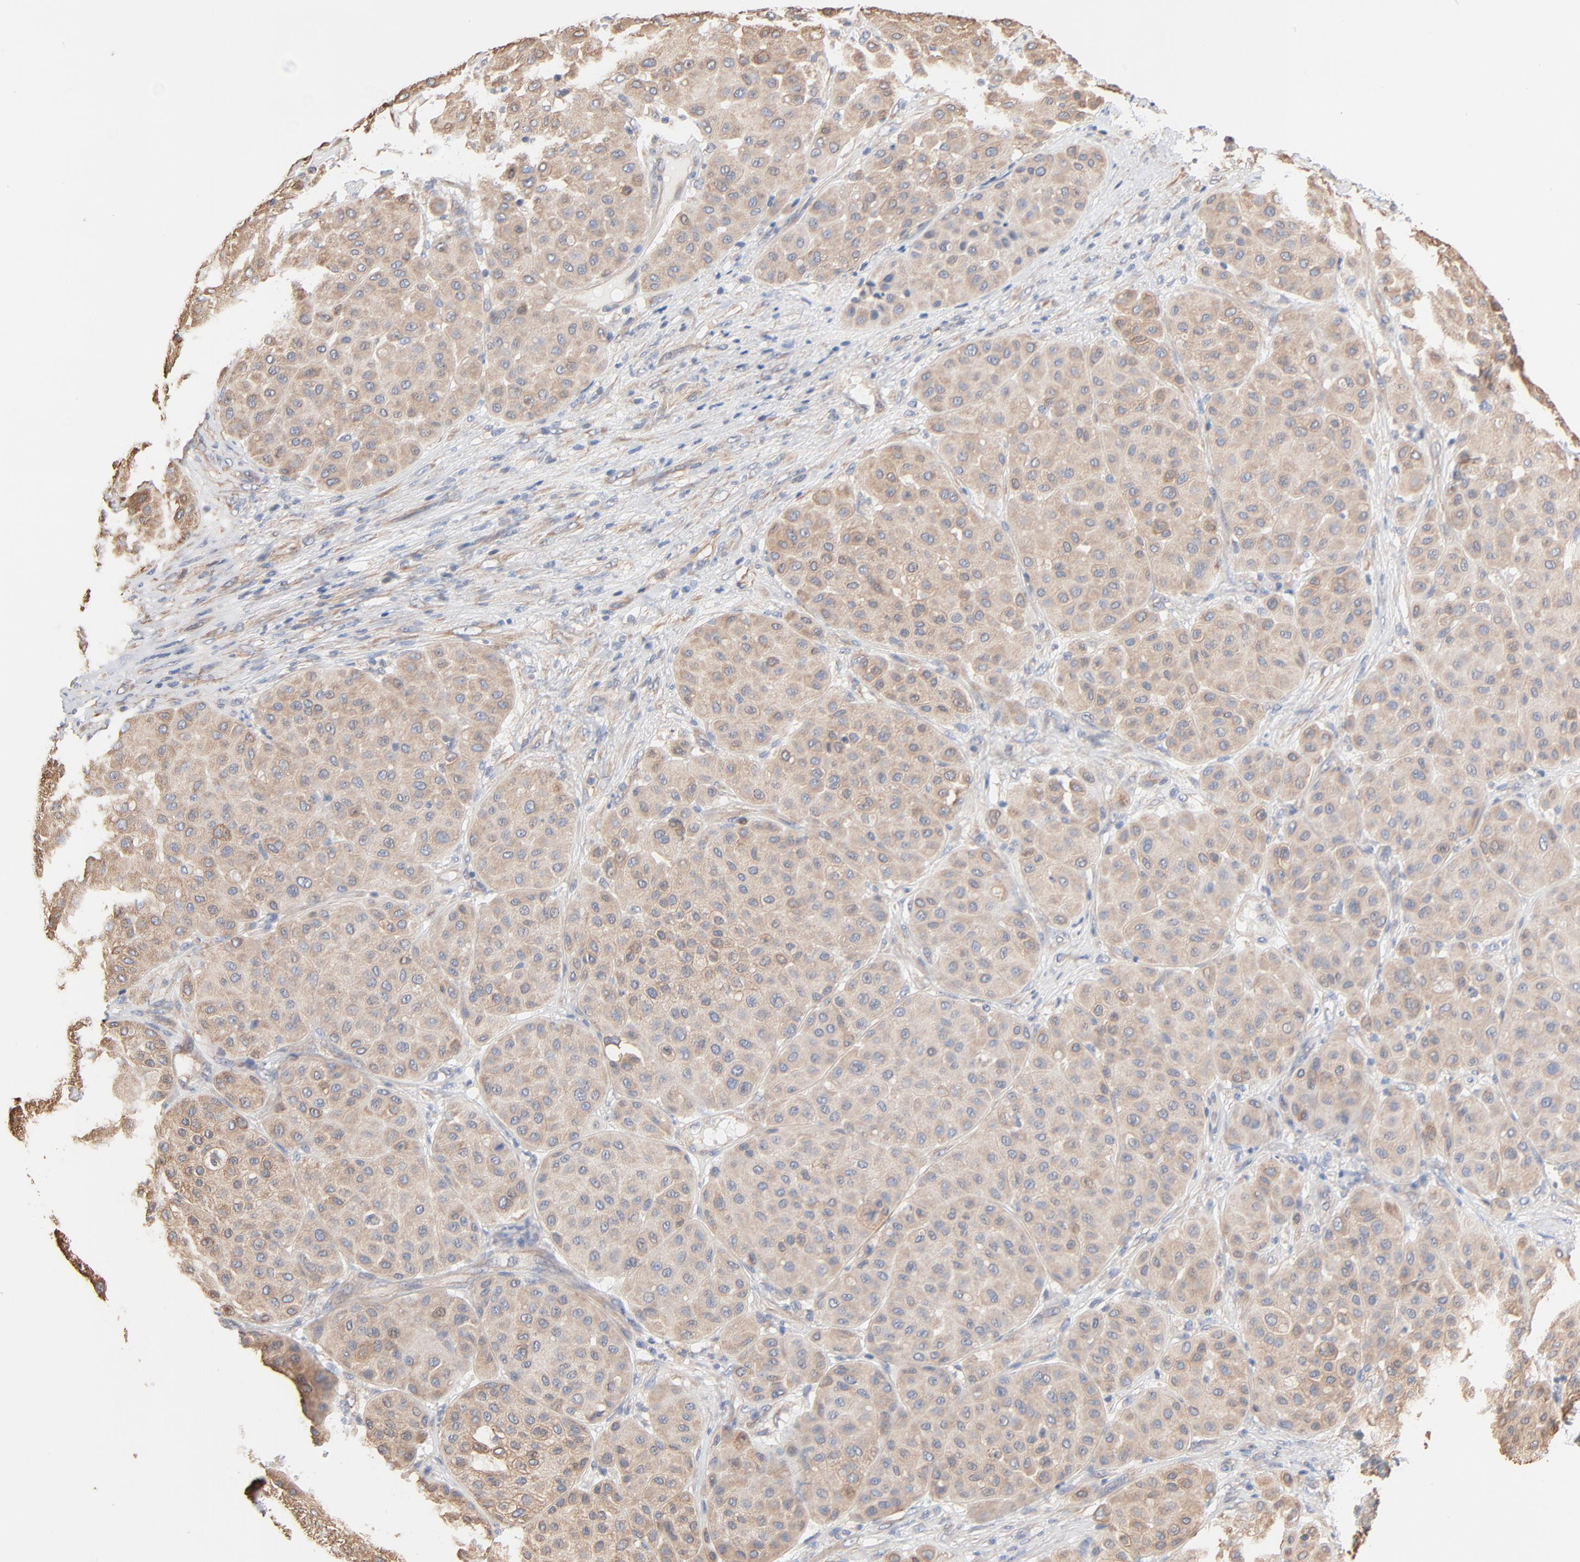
{"staining": {"intensity": "weak", "quantity": ">75%", "location": "cytoplasmic/membranous"}, "tissue": "melanoma", "cell_type": "Tumor cells", "image_type": "cancer", "snomed": [{"axis": "morphology", "description": "Normal tissue, NOS"}, {"axis": "morphology", "description": "Malignant melanoma, Metastatic site"}, {"axis": "topography", "description": "Skin"}], "caption": "Immunohistochemical staining of human melanoma reveals low levels of weak cytoplasmic/membranous protein staining in approximately >75% of tumor cells.", "gene": "ABCD4", "patient": {"sex": "male", "age": 41}}